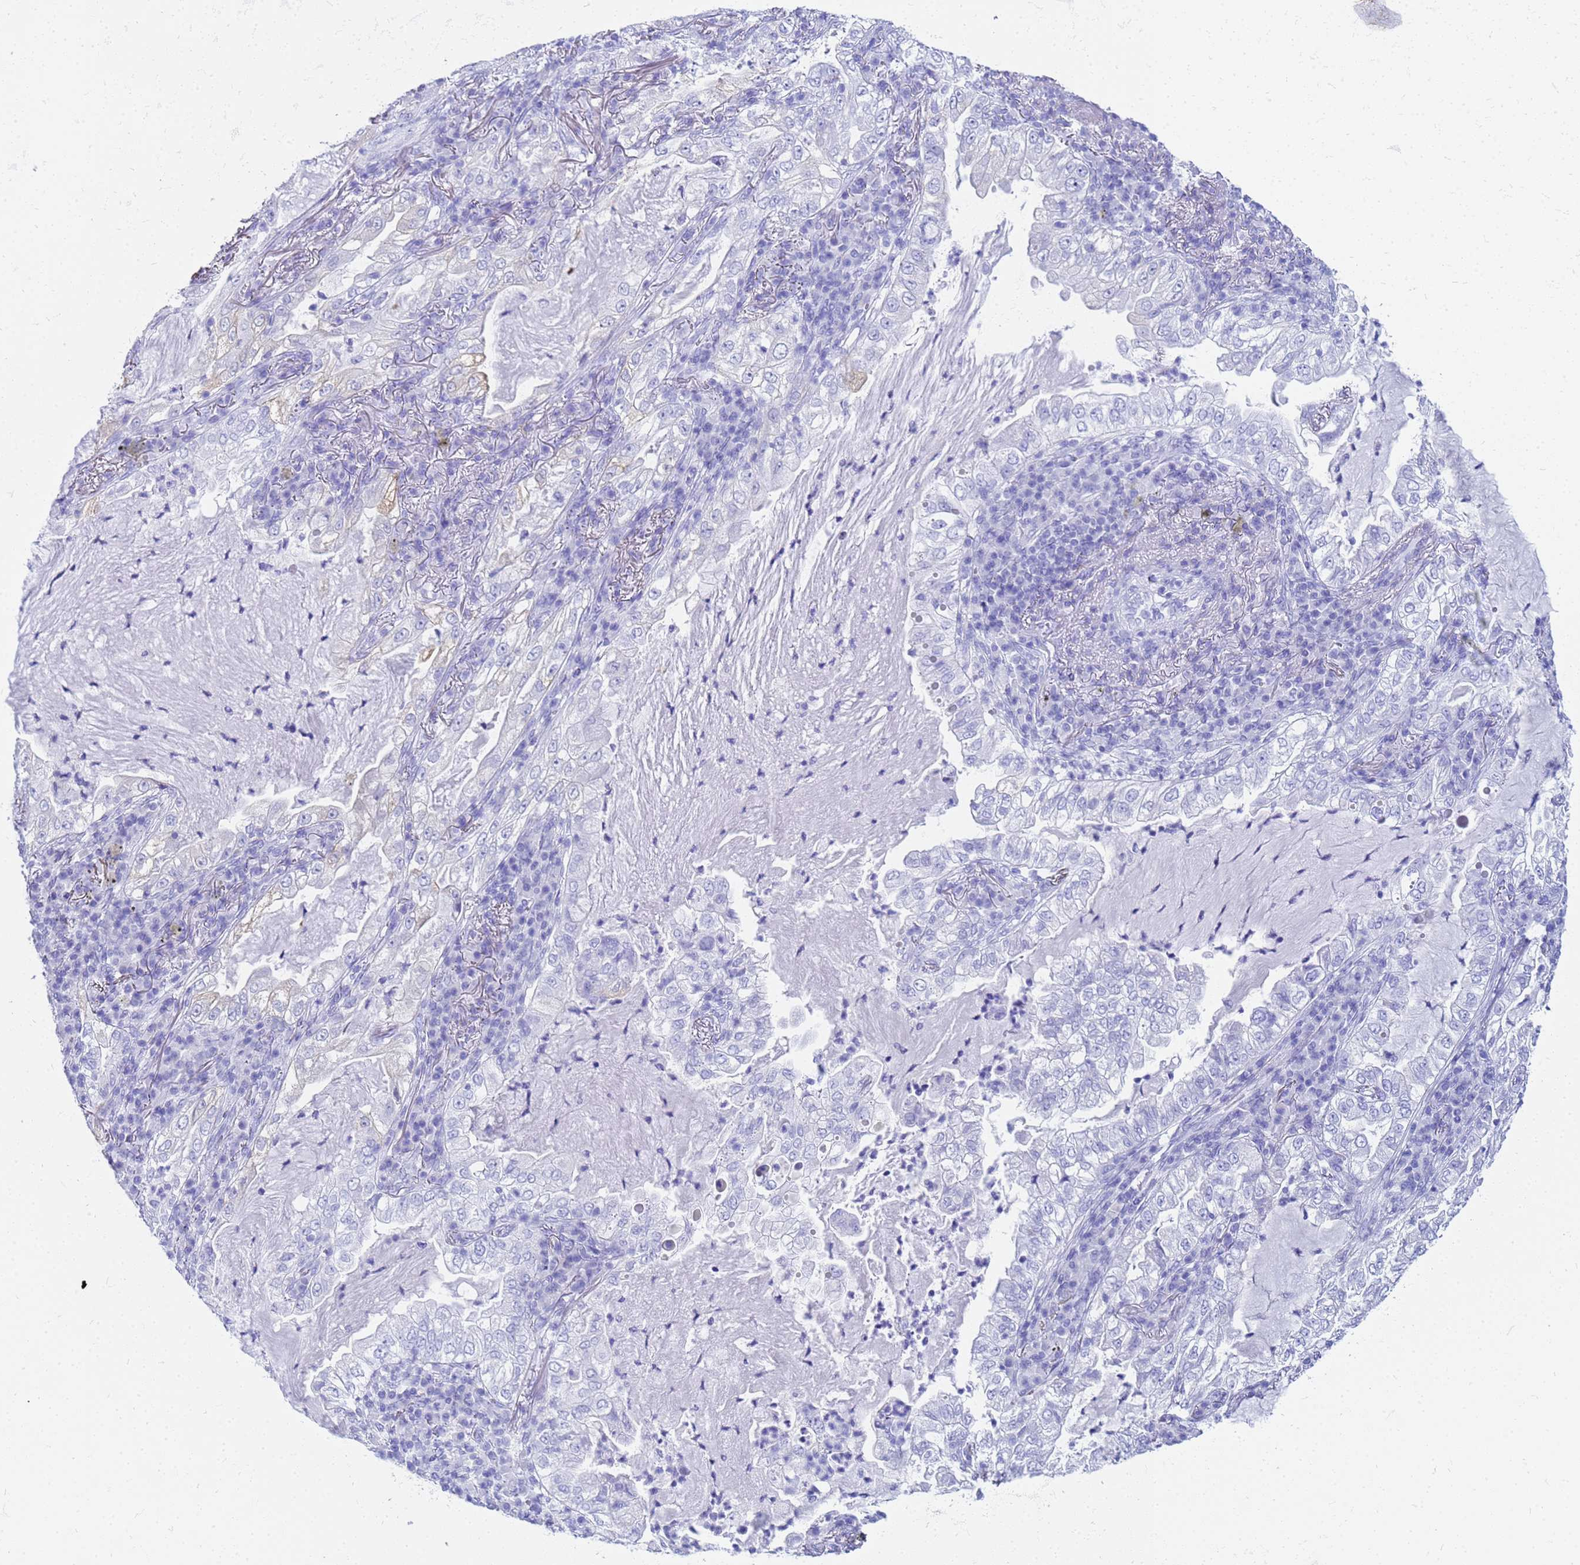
{"staining": {"intensity": "negative", "quantity": "none", "location": "none"}, "tissue": "lung cancer", "cell_type": "Tumor cells", "image_type": "cancer", "snomed": [{"axis": "morphology", "description": "Adenocarcinoma, NOS"}, {"axis": "topography", "description": "Lung"}], "caption": "This is an immunohistochemistry (IHC) image of lung cancer. There is no staining in tumor cells.", "gene": "CKB", "patient": {"sex": "female", "age": 73}}